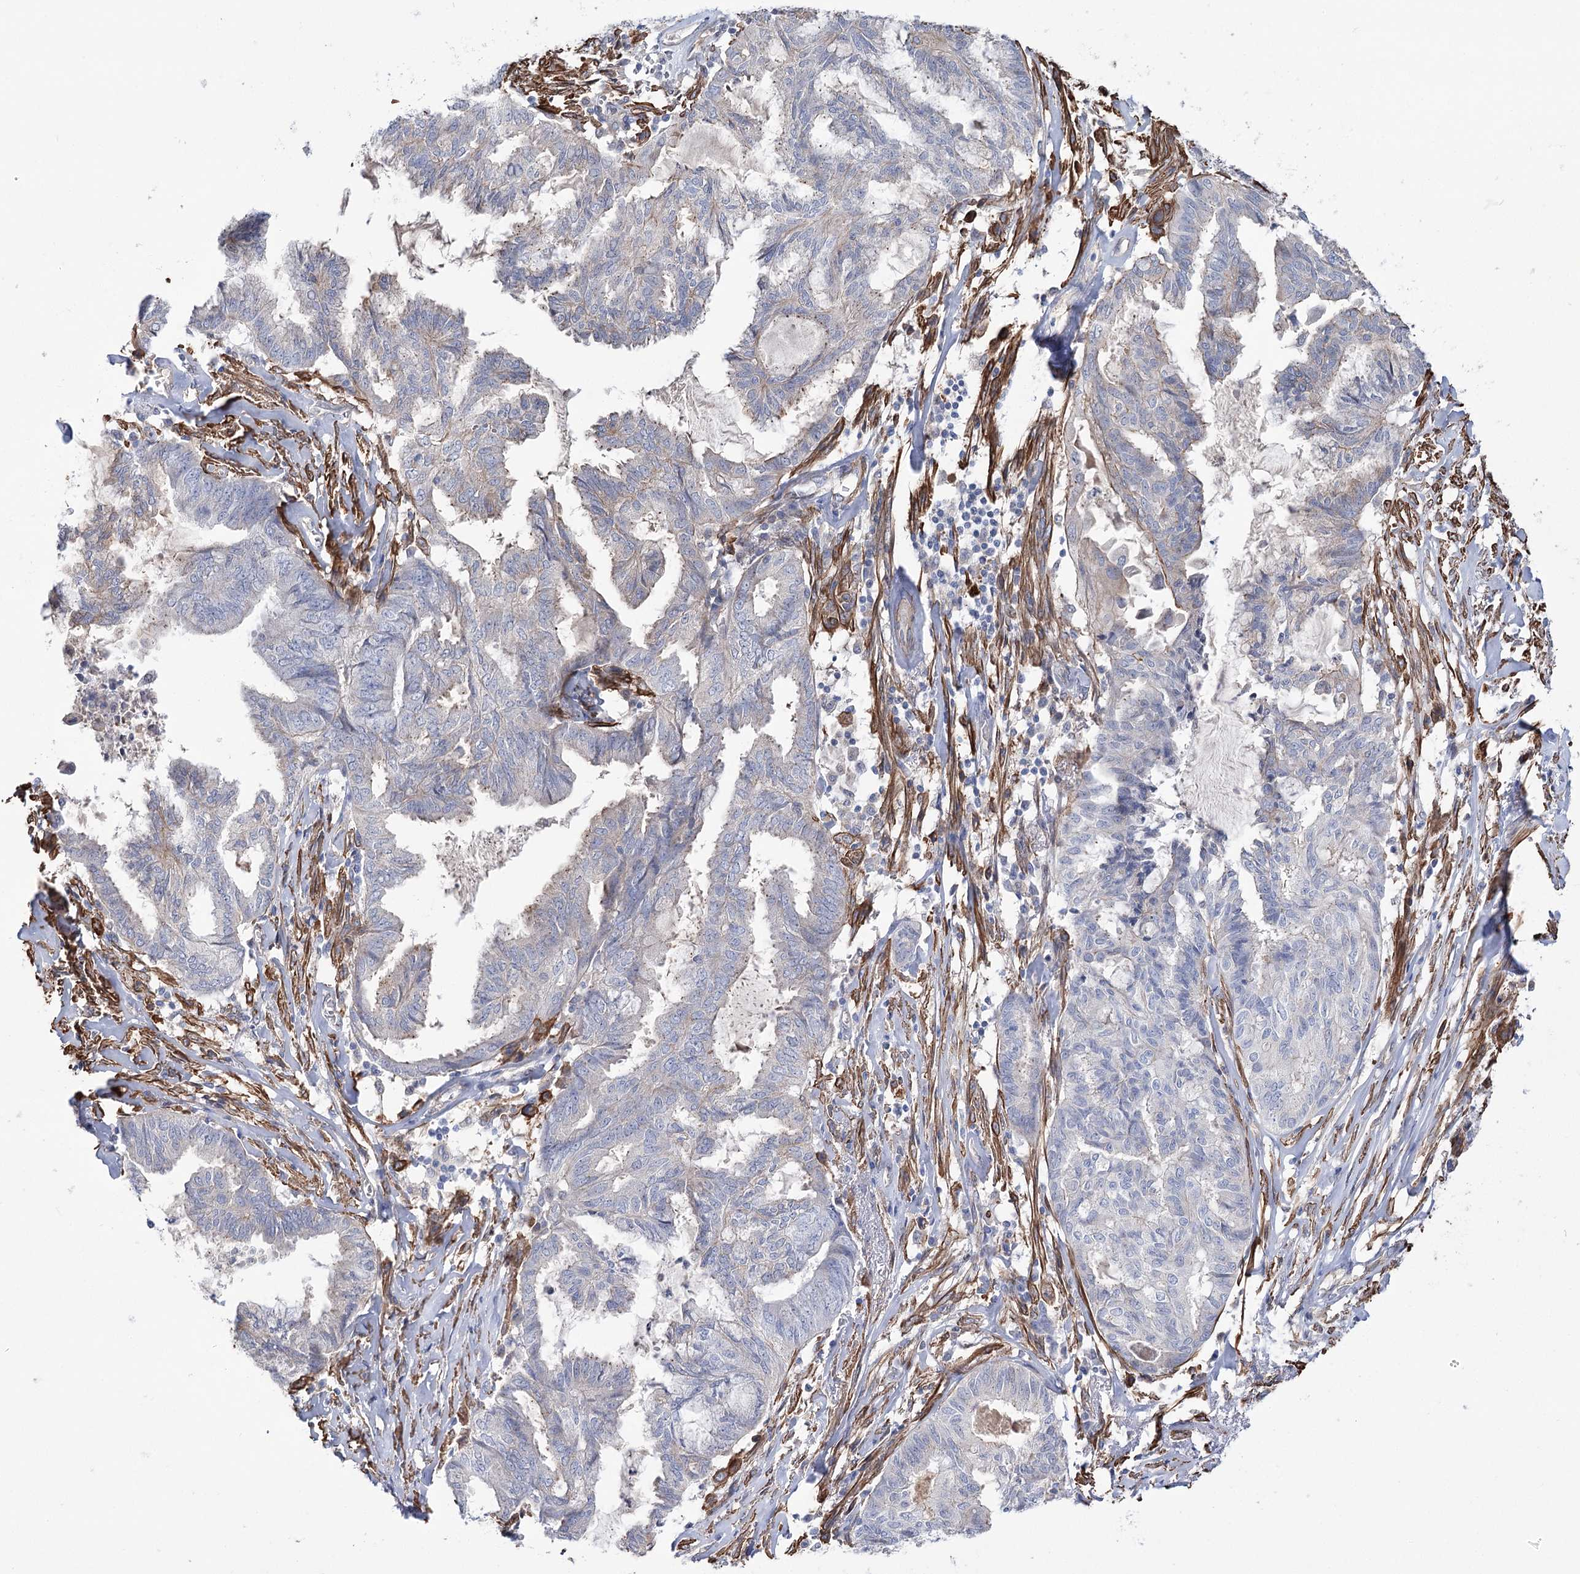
{"staining": {"intensity": "negative", "quantity": "none", "location": "none"}, "tissue": "endometrial cancer", "cell_type": "Tumor cells", "image_type": "cancer", "snomed": [{"axis": "morphology", "description": "Adenocarcinoma, NOS"}, {"axis": "topography", "description": "Endometrium"}], "caption": "Immunohistochemistry image of neoplastic tissue: endometrial adenocarcinoma stained with DAB shows no significant protein staining in tumor cells.", "gene": "WASHC3", "patient": {"sex": "female", "age": 86}}